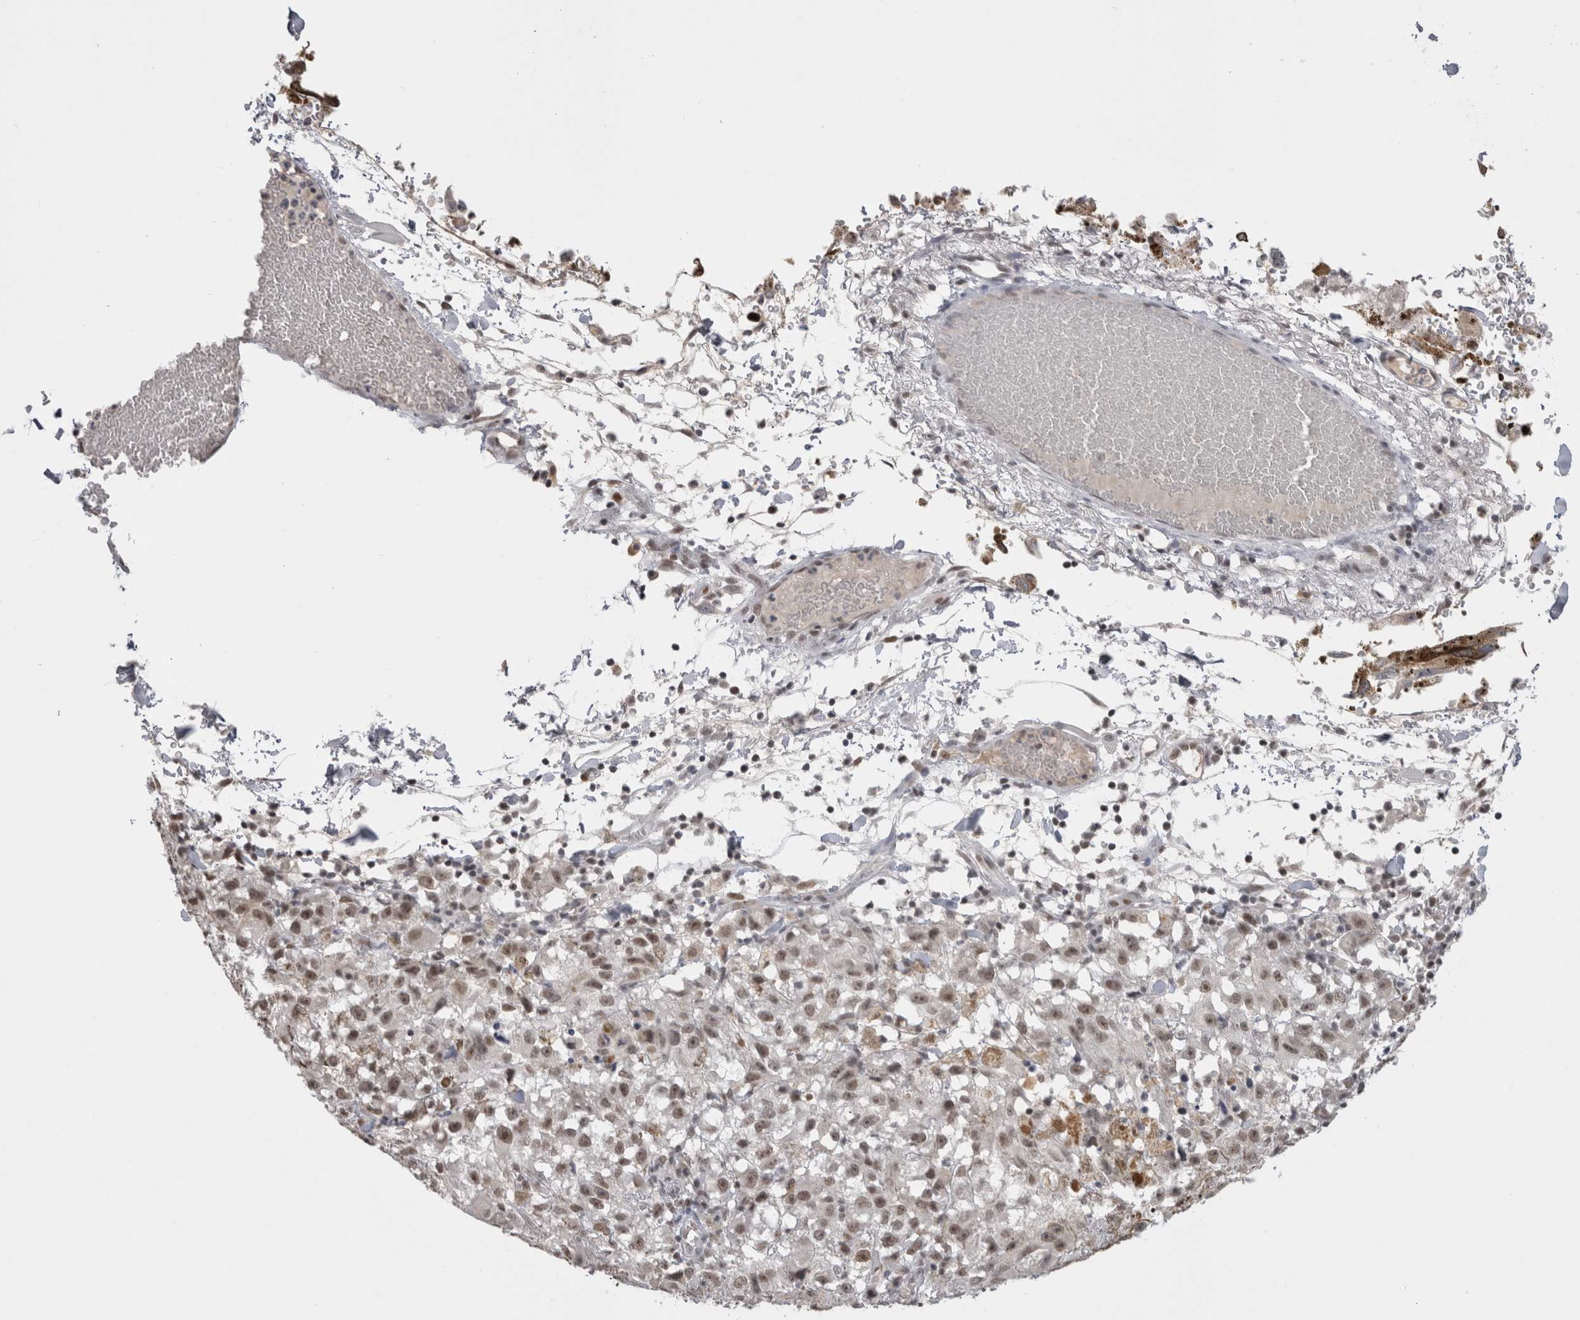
{"staining": {"intensity": "moderate", "quantity": ">75%", "location": "nuclear"}, "tissue": "melanoma", "cell_type": "Tumor cells", "image_type": "cancer", "snomed": [{"axis": "morphology", "description": "Malignant melanoma, NOS"}, {"axis": "topography", "description": "Skin"}], "caption": "A brown stain shows moderate nuclear positivity of a protein in malignant melanoma tumor cells.", "gene": "DAXX", "patient": {"sex": "female", "age": 104}}